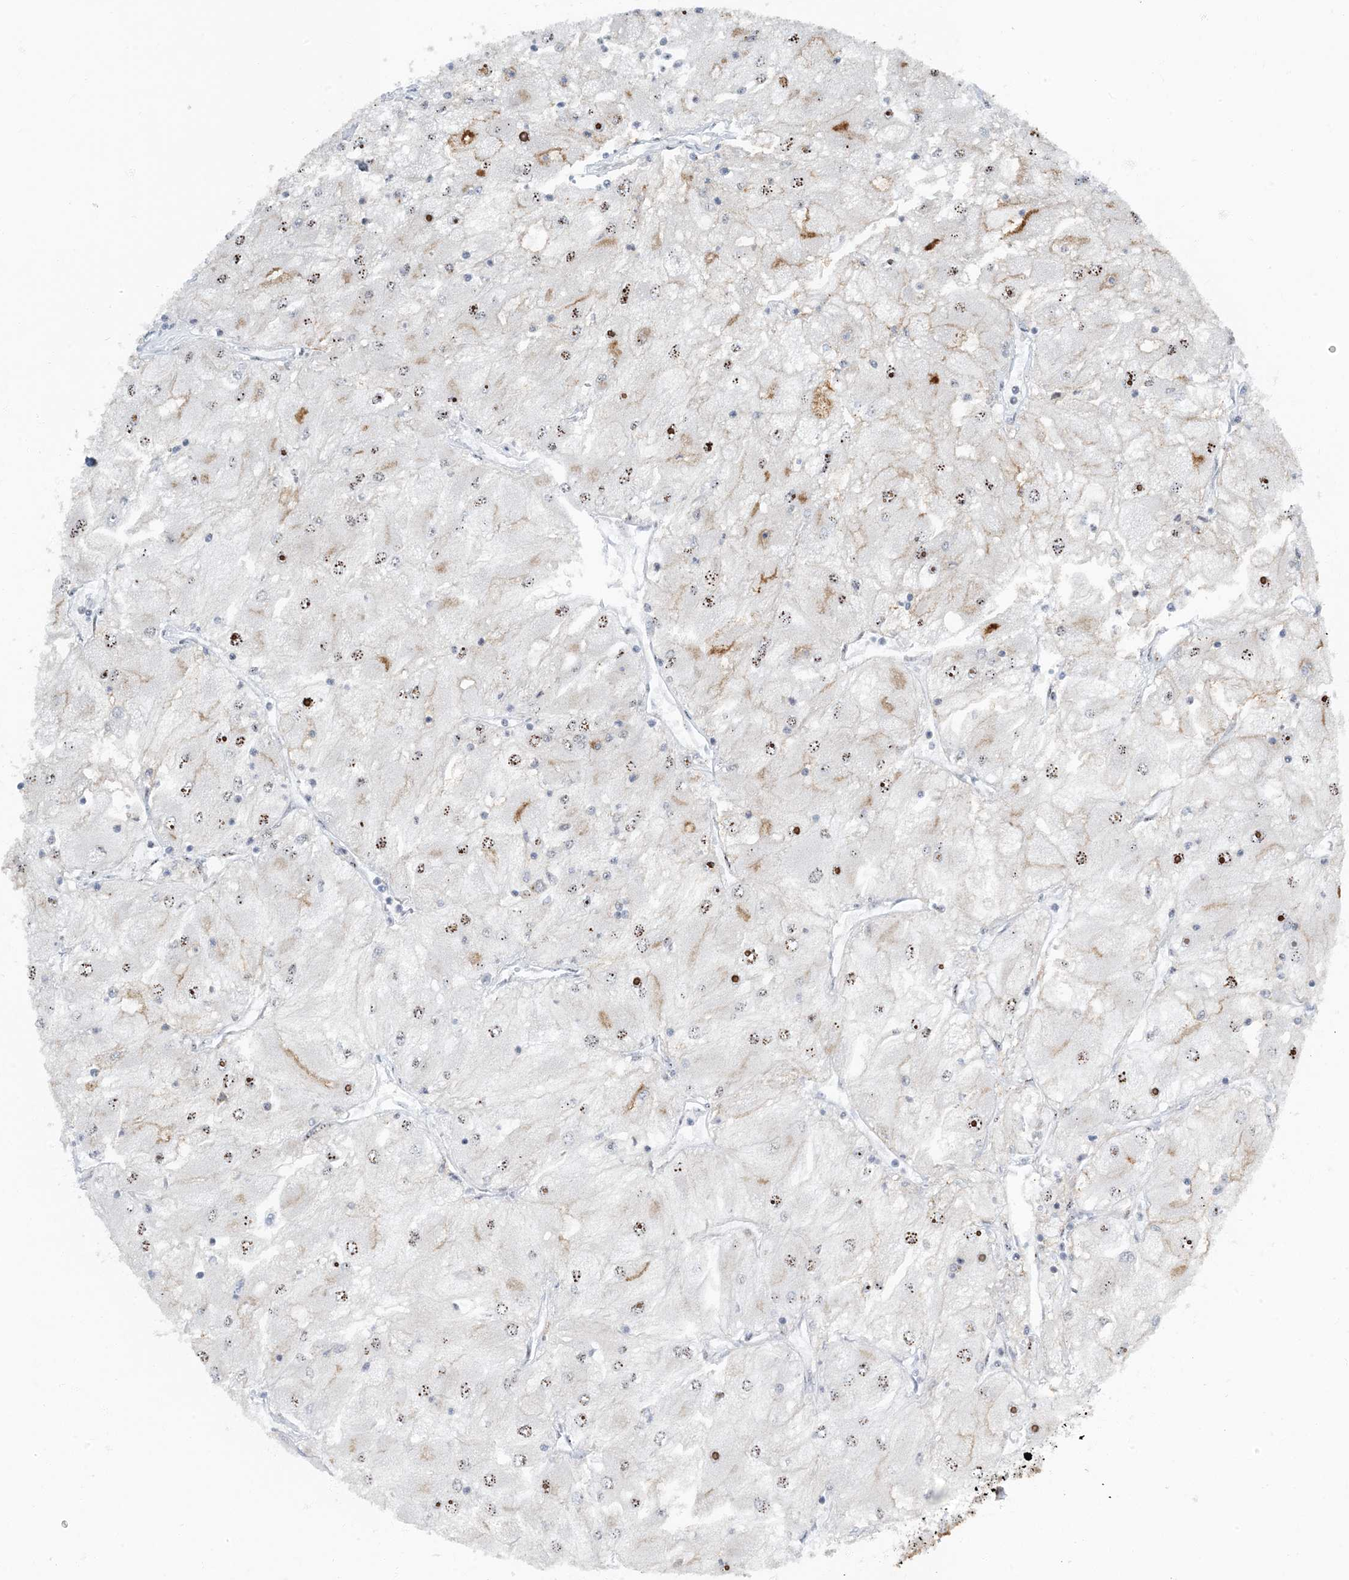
{"staining": {"intensity": "weak", "quantity": ">75%", "location": "nuclear"}, "tissue": "renal cancer", "cell_type": "Tumor cells", "image_type": "cancer", "snomed": [{"axis": "morphology", "description": "Adenocarcinoma, NOS"}, {"axis": "topography", "description": "Kidney"}], "caption": "A brown stain labels weak nuclear staining of a protein in renal cancer (adenocarcinoma) tumor cells.", "gene": "MBD1", "patient": {"sex": "male", "age": 80}}